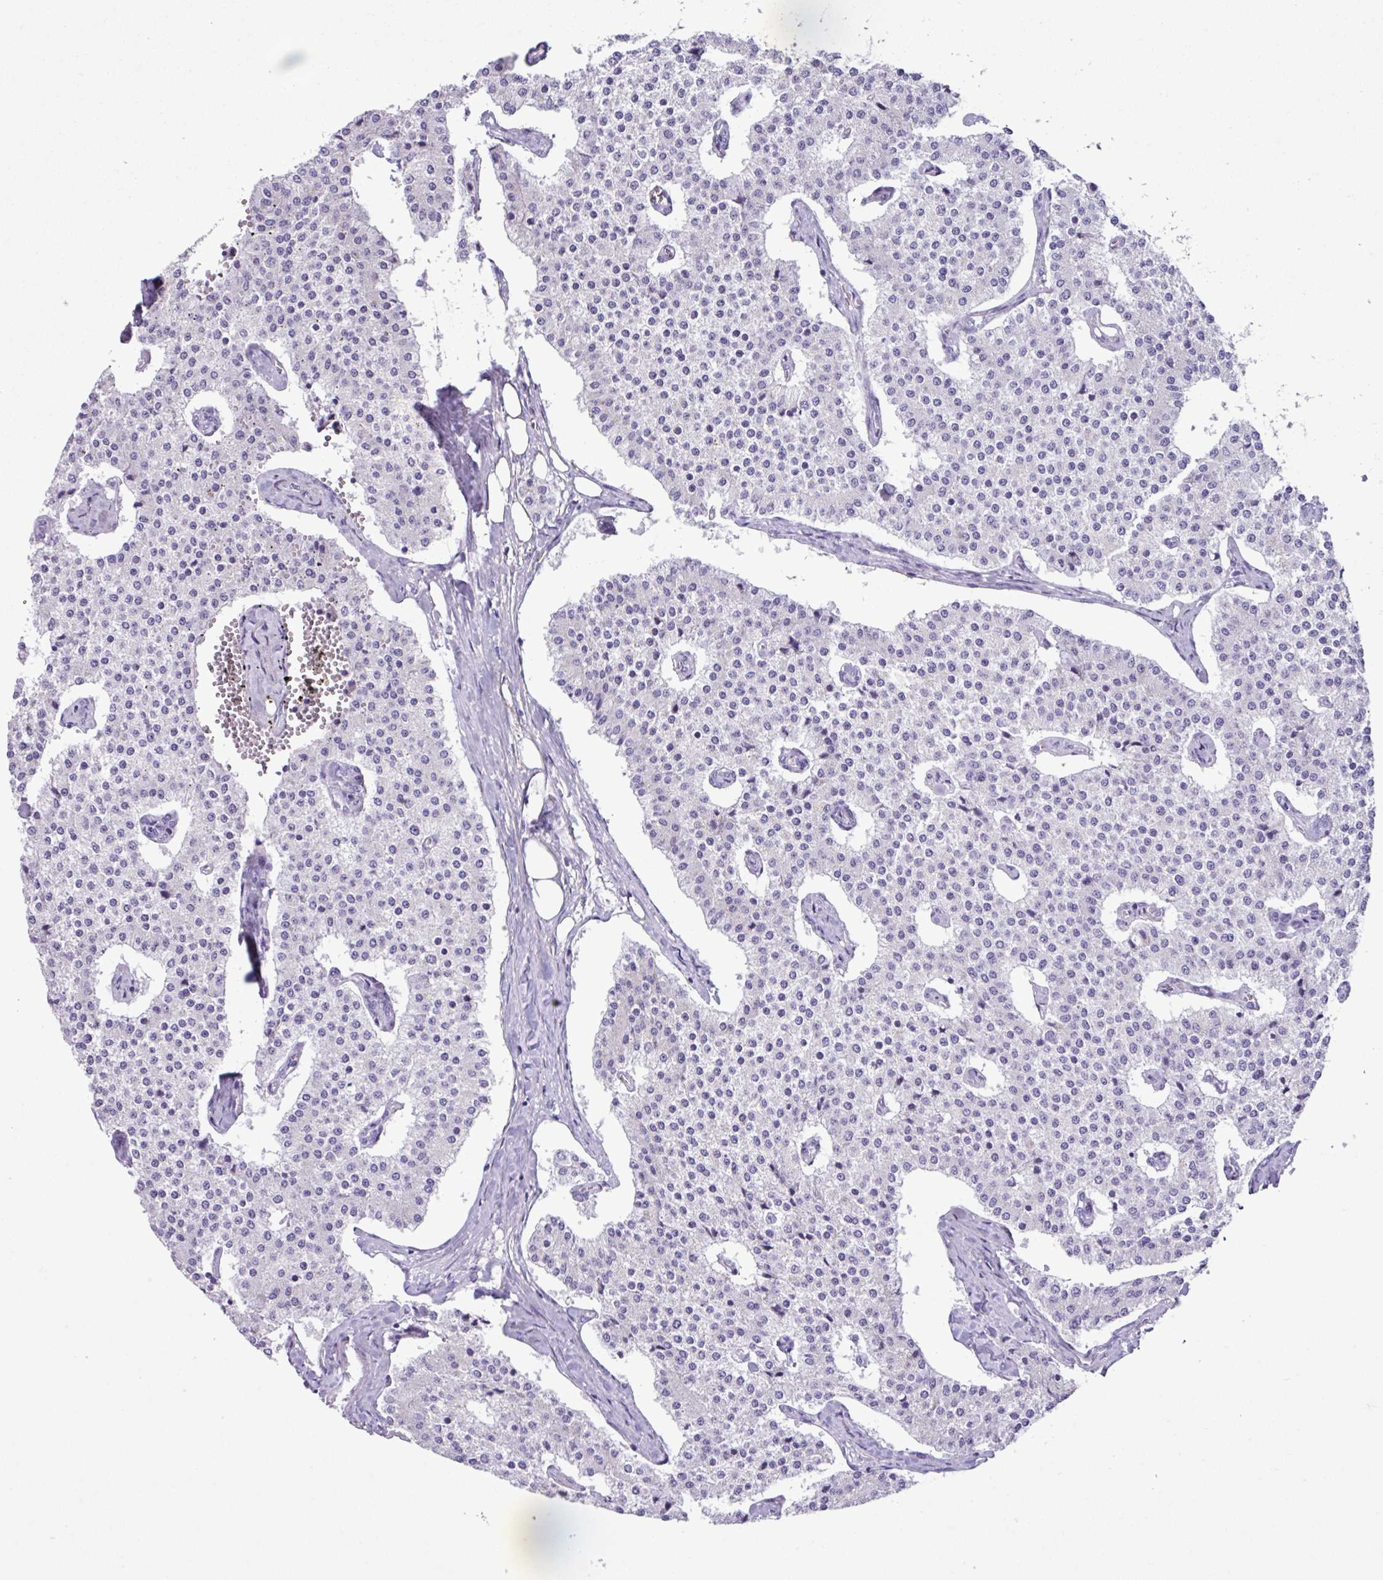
{"staining": {"intensity": "negative", "quantity": "none", "location": "none"}, "tissue": "carcinoid", "cell_type": "Tumor cells", "image_type": "cancer", "snomed": [{"axis": "morphology", "description": "Carcinoid, malignant, NOS"}, {"axis": "topography", "description": "Colon"}], "caption": "Image shows no significant protein expression in tumor cells of carcinoid.", "gene": "AGO3", "patient": {"sex": "female", "age": 52}}